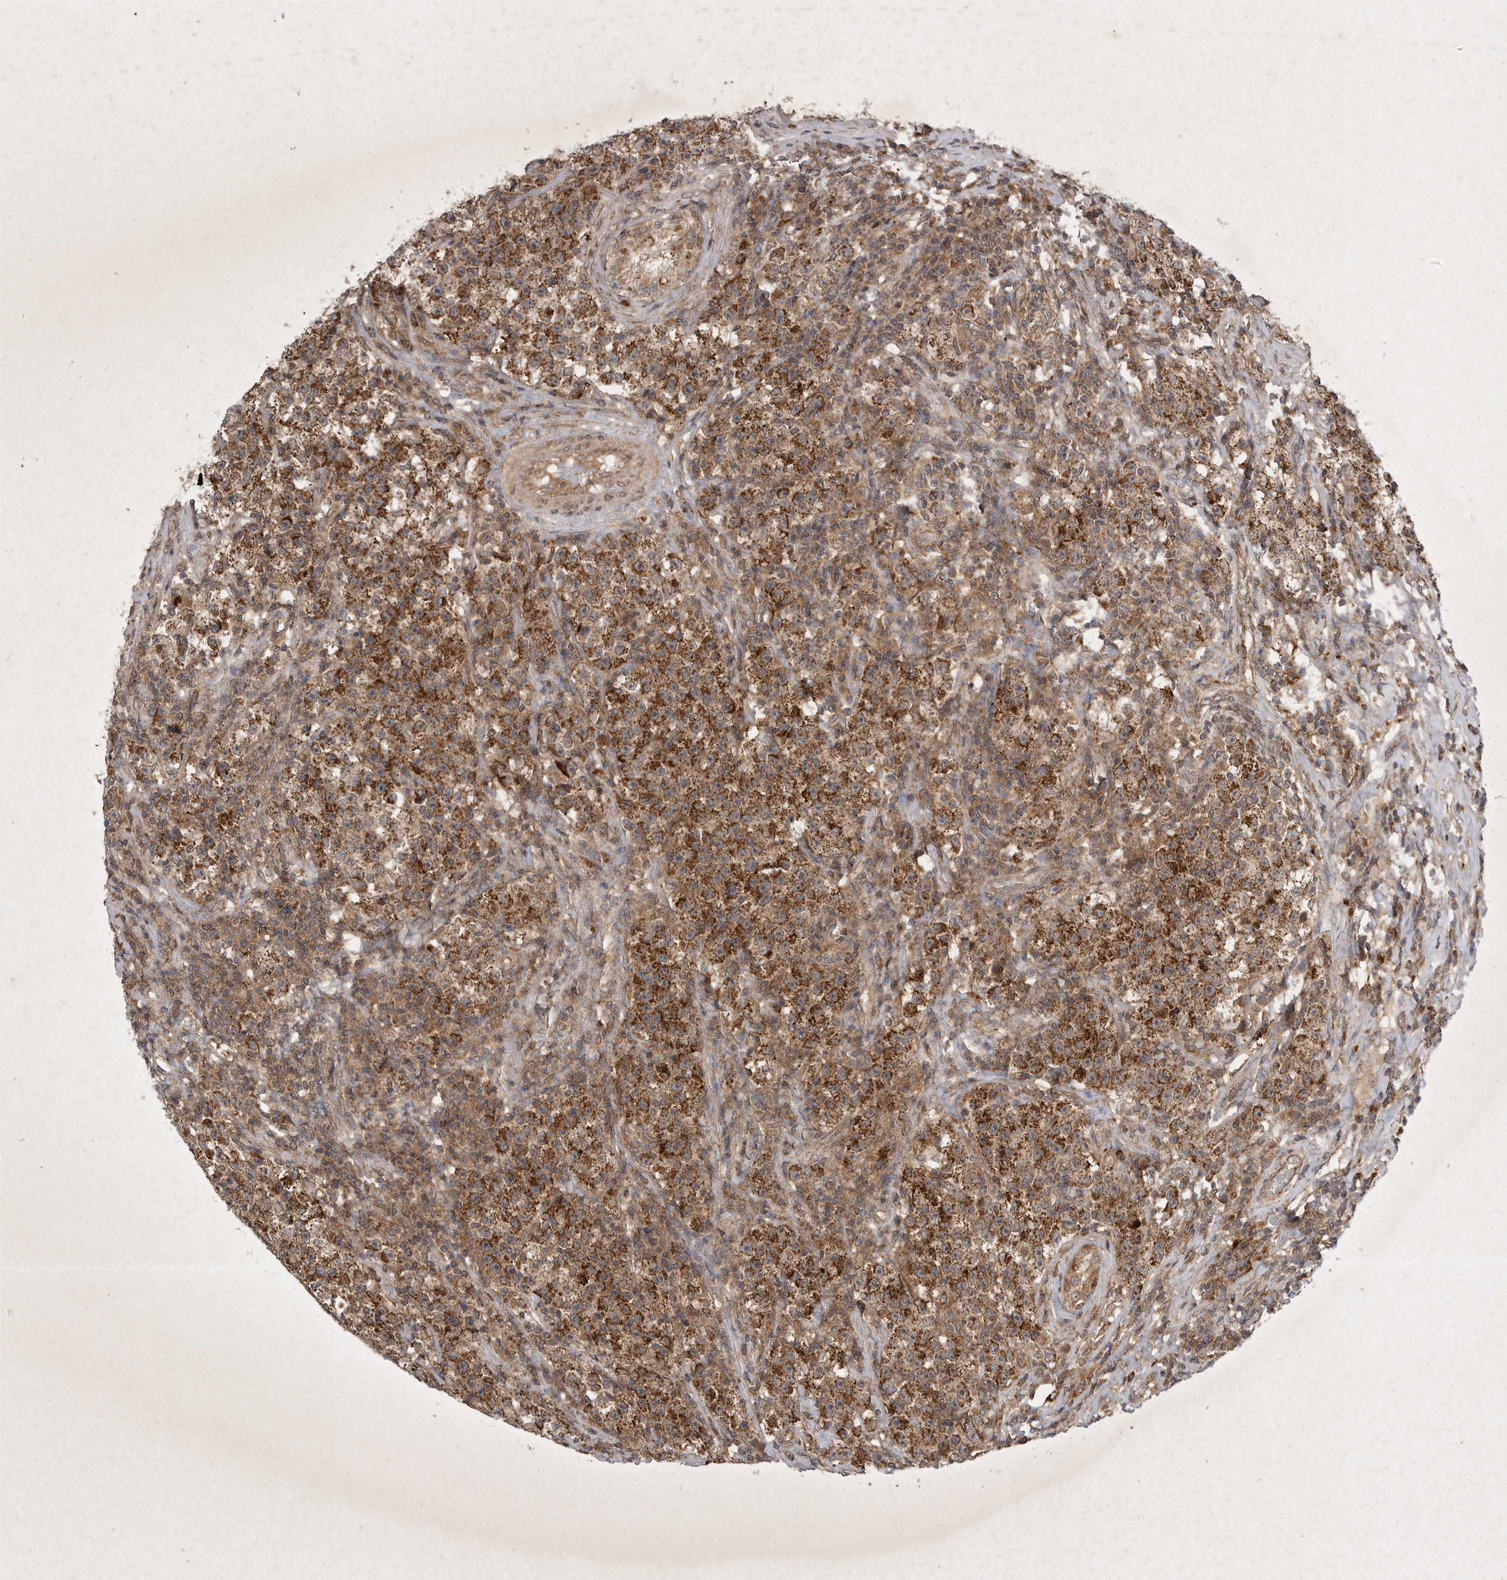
{"staining": {"intensity": "strong", "quantity": ">75%", "location": "cytoplasmic/membranous"}, "tissue": "testis cancer", "cell_type": "Tumor cells", "image_type": "cancer", "snomed": [{"axis": "morphology", "description": "Seminoma, NOS"}, {"axis": "topography", "description": "Testis"}], "caption": "Testis cancer (seminoma) tissue exhibits strong cytoplasmic/membranous staining in about >75% of tumor cells, visualized by immunohistochemistry.", "gene": "DDR1", "patient": {"sex": "male", "age": 22}}